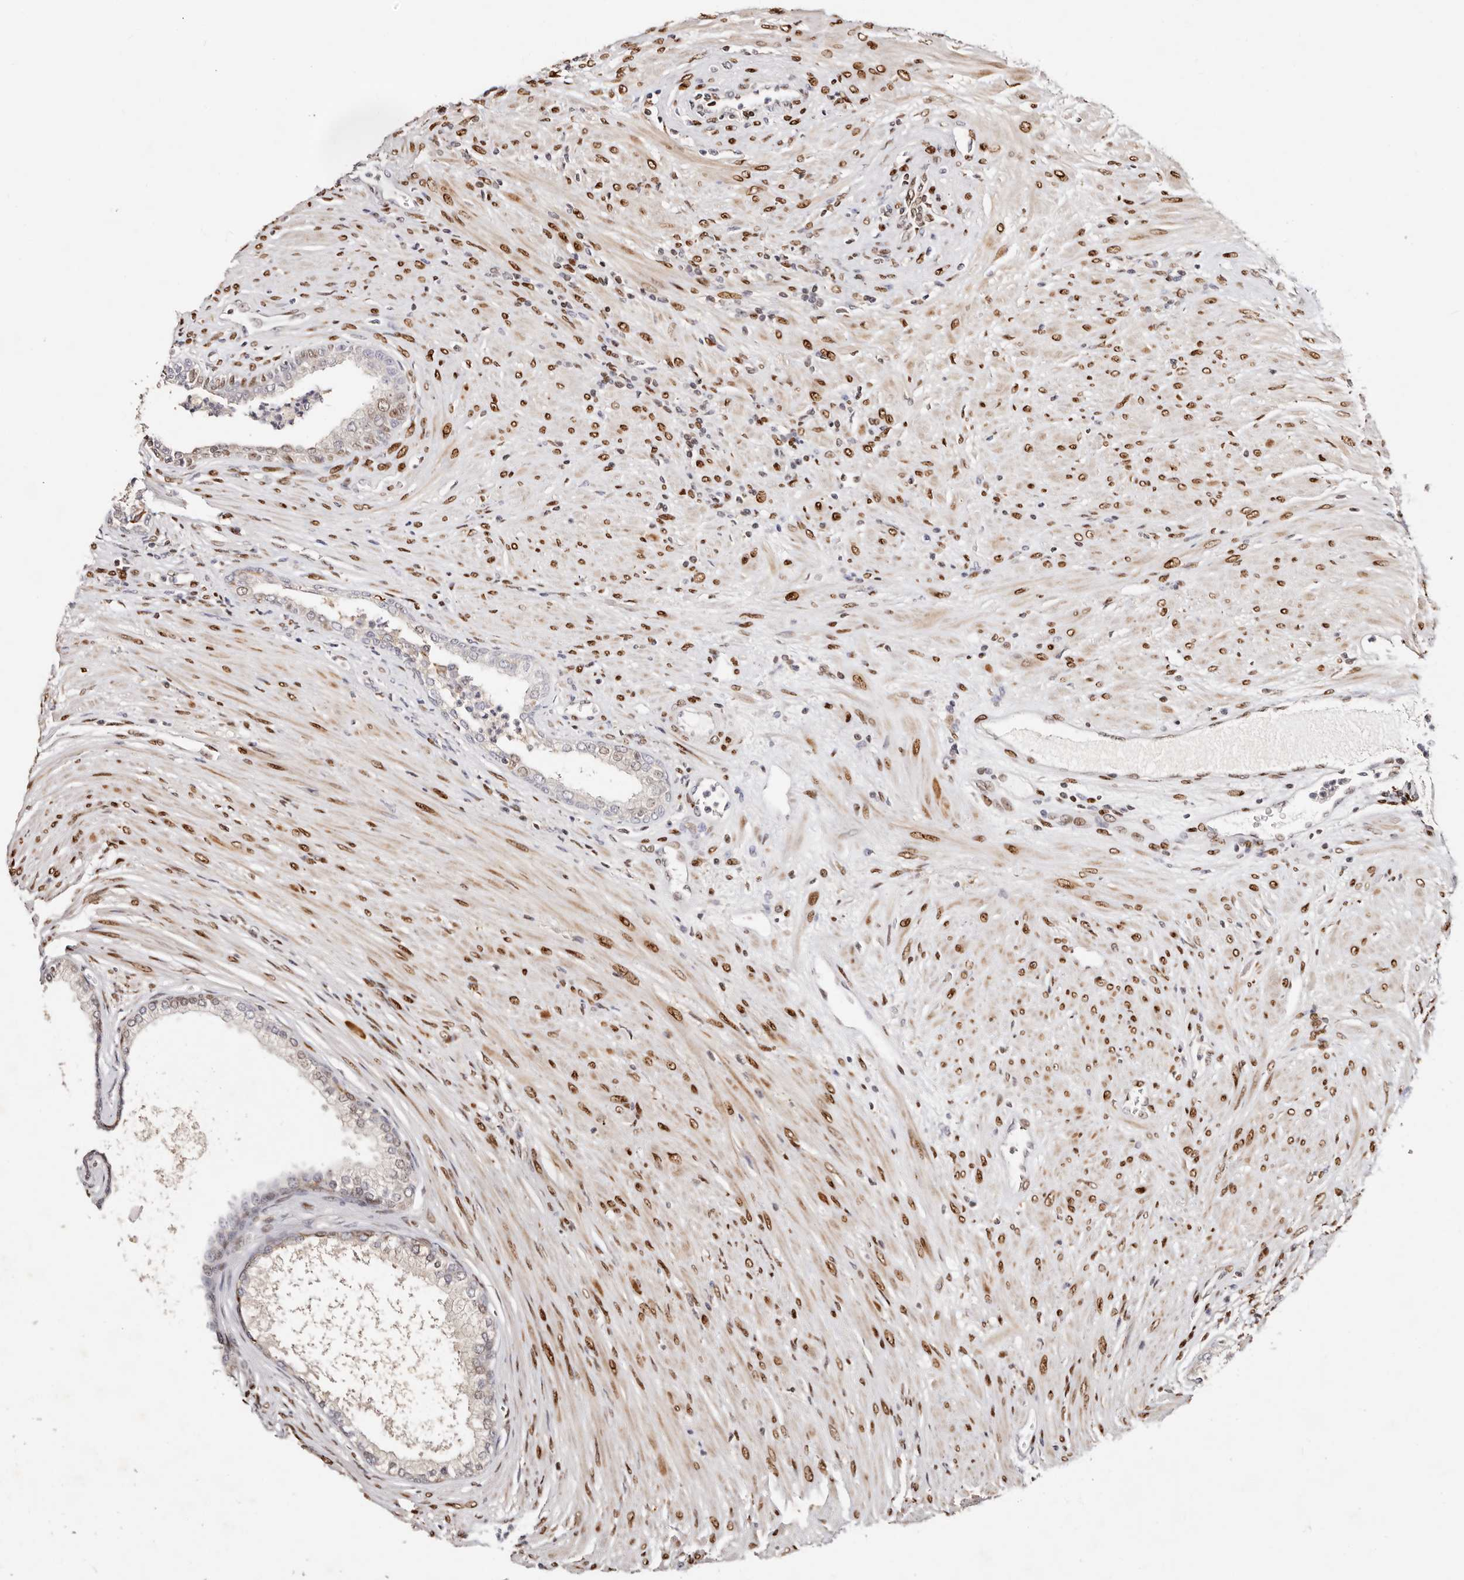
{"staining": {"intensity": "negative", "quantity": "none", "location": "none"}, "tissue": "prostate cancer", "cell_type": "Tumor cells", "image_type": "cancer", "snomed": [{"axis": "morphology", "description": "Normal tissue, NOS"}, {"axis": "morphology", "description": "Adenocarcinoma, Low grade"}, {"axis": "topography", "description": "Prostate"}, {"axis": "topography", "description": "Peripheral nerve tissue"}], "caption": "Low-grade adenocarcinoma (prostate) was stained to show a protein in brown. There is no significant expression in tumor cells. (DAB immunohistochemistry (IHC), high magnification).", "gene": "IQGAP3", "patient": {"sex": "male", "age": 71}}